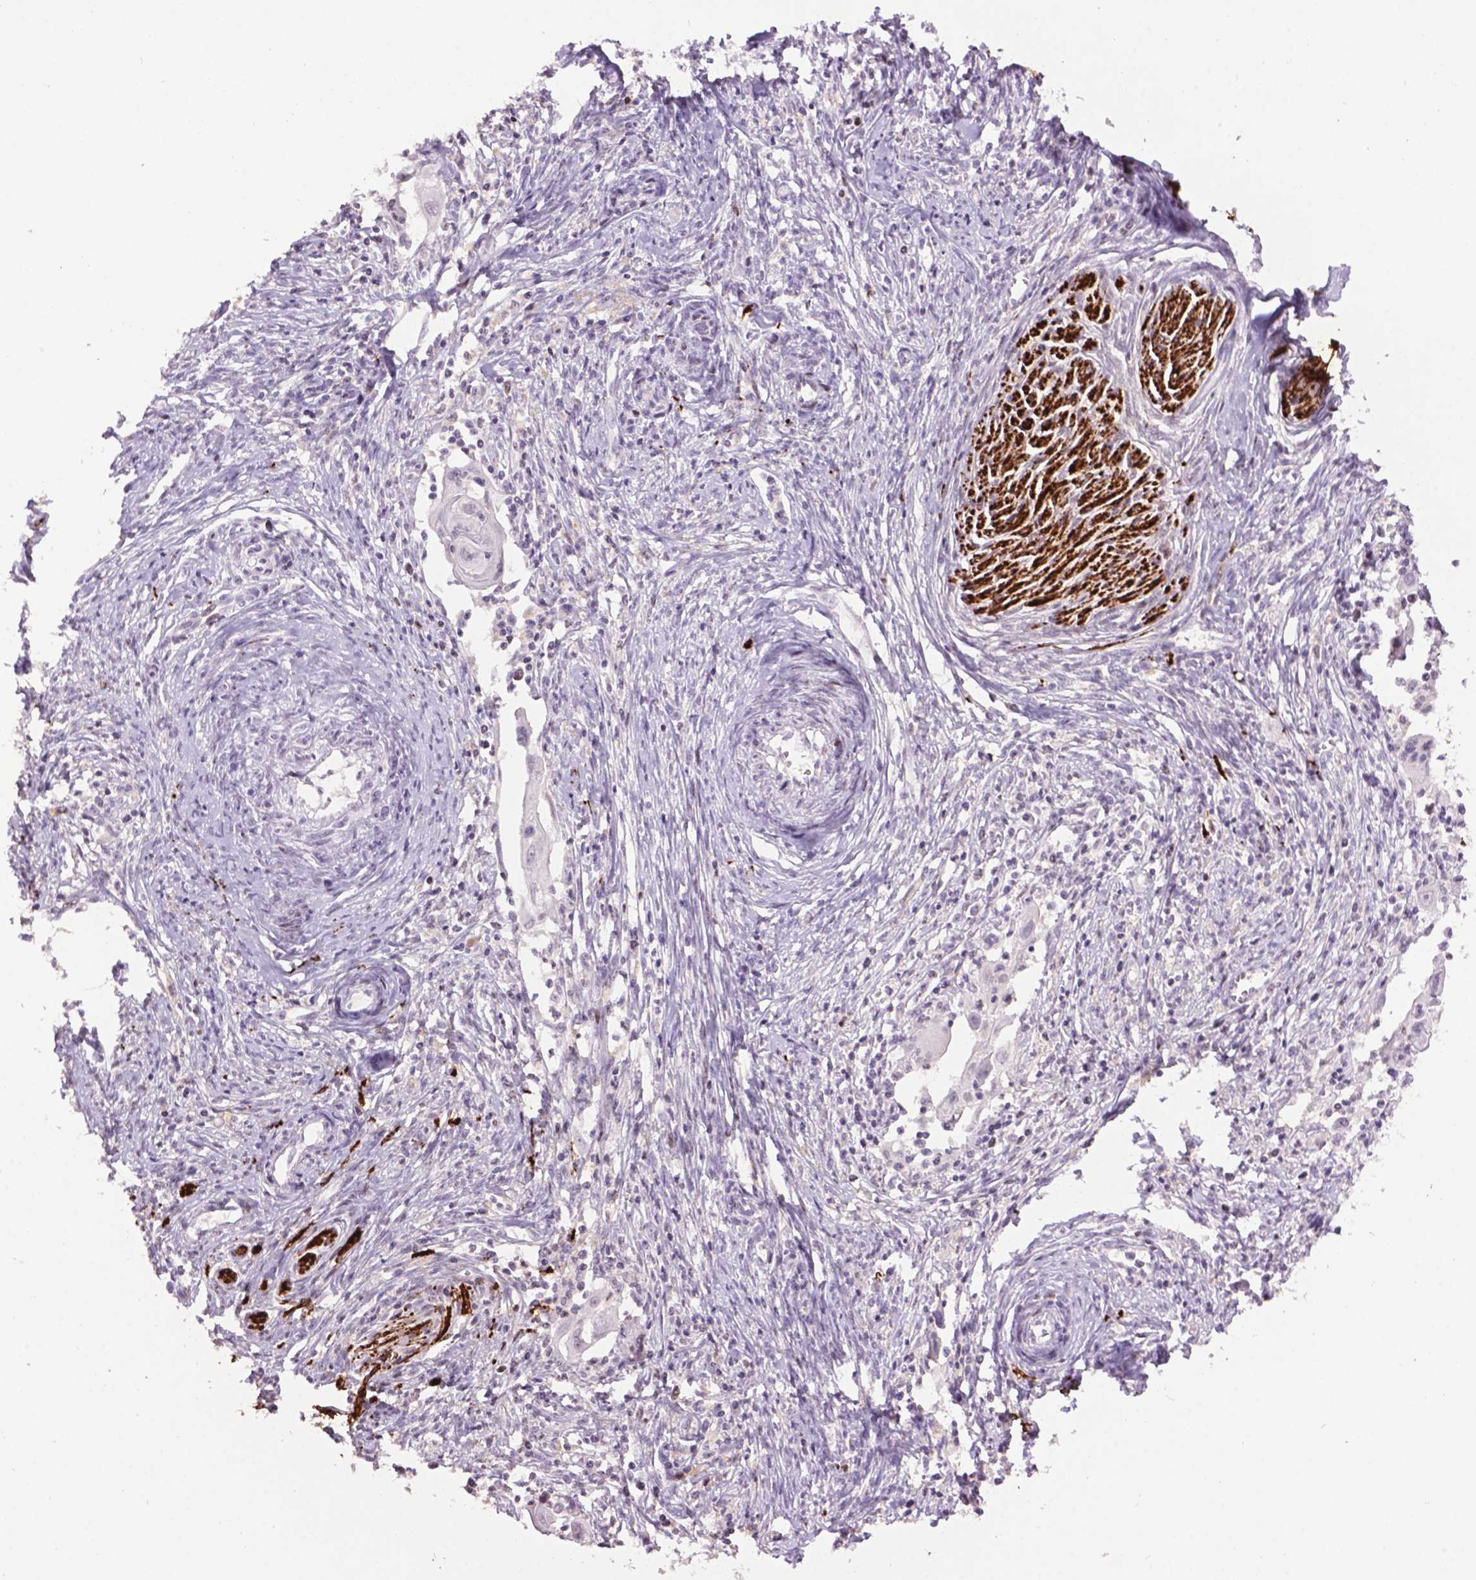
{"staining": {"intensity": "negative", "quantity": "none", "location": "none"}, "tissue": "cervical cancer", "cell_type": "Tumor cells", "image_type": "cancer", "snomed": [{"axis": "morphology", "description": "Squamous cell carcinoma, NOS"}, {"axis": "topography", "description": "Cervix"}], "caption": "Cervical squamous cell carcinoma was stained to show a protein in brown. There is no significant staining in tumor cells.", "gene": "TH", "patient": {"sex": "female", "age": 30}}